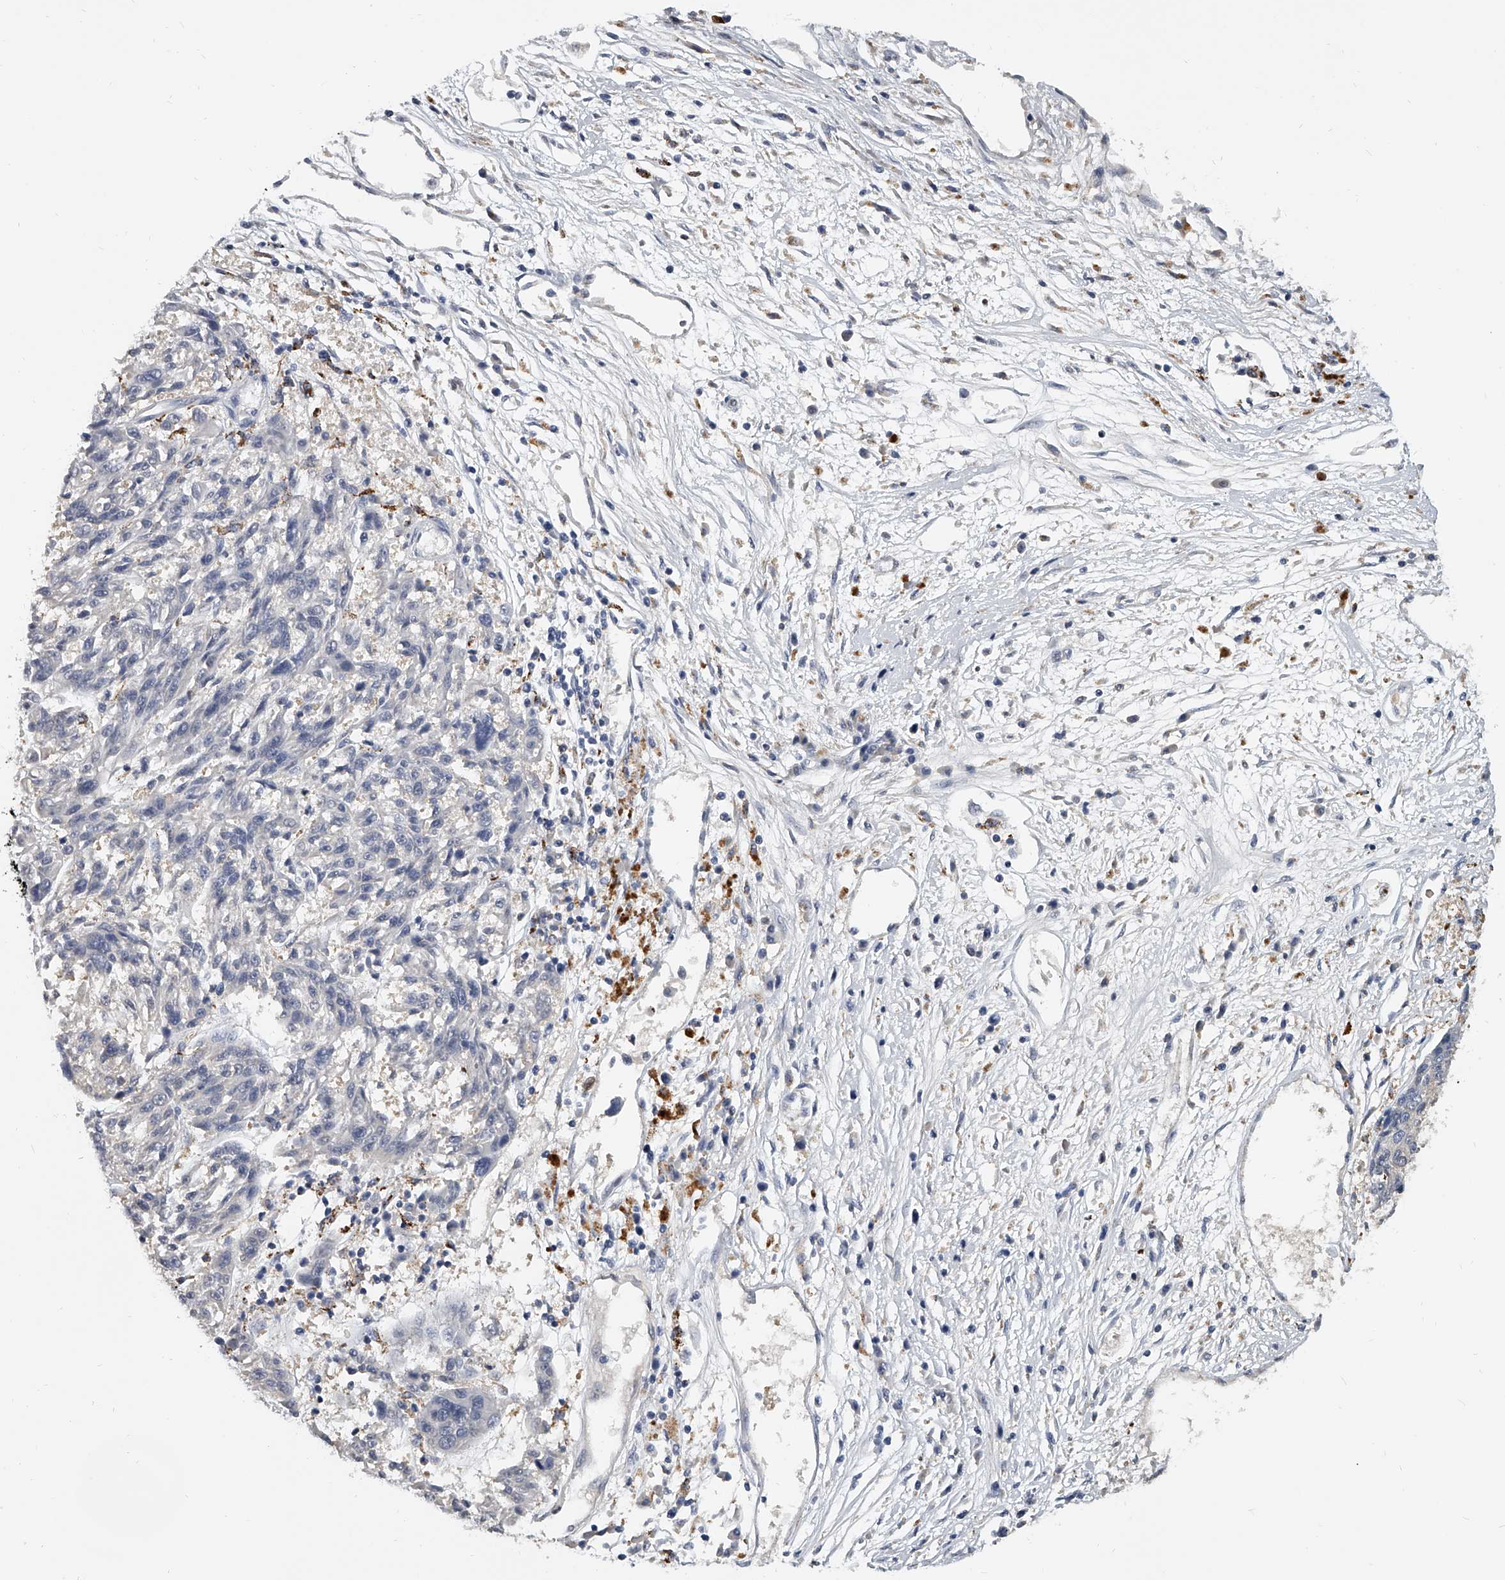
{"staining": {"intensity": "negative", "quantity": "none", "location": "none"}, "tissue": "melanoma", "cell_type": "Tumor cells", "image_type": "cancer", "snomed": [{"axis": "morphology", "description": "Malignant melanoma, NOS"}, {"axis": "topography", "description": "Skin"}], "caption": "Tumor cells show no significant protein expression in malignant melanoma.", "gene": "KLHL7", "patient": {"sex": "male", "age": 53}}